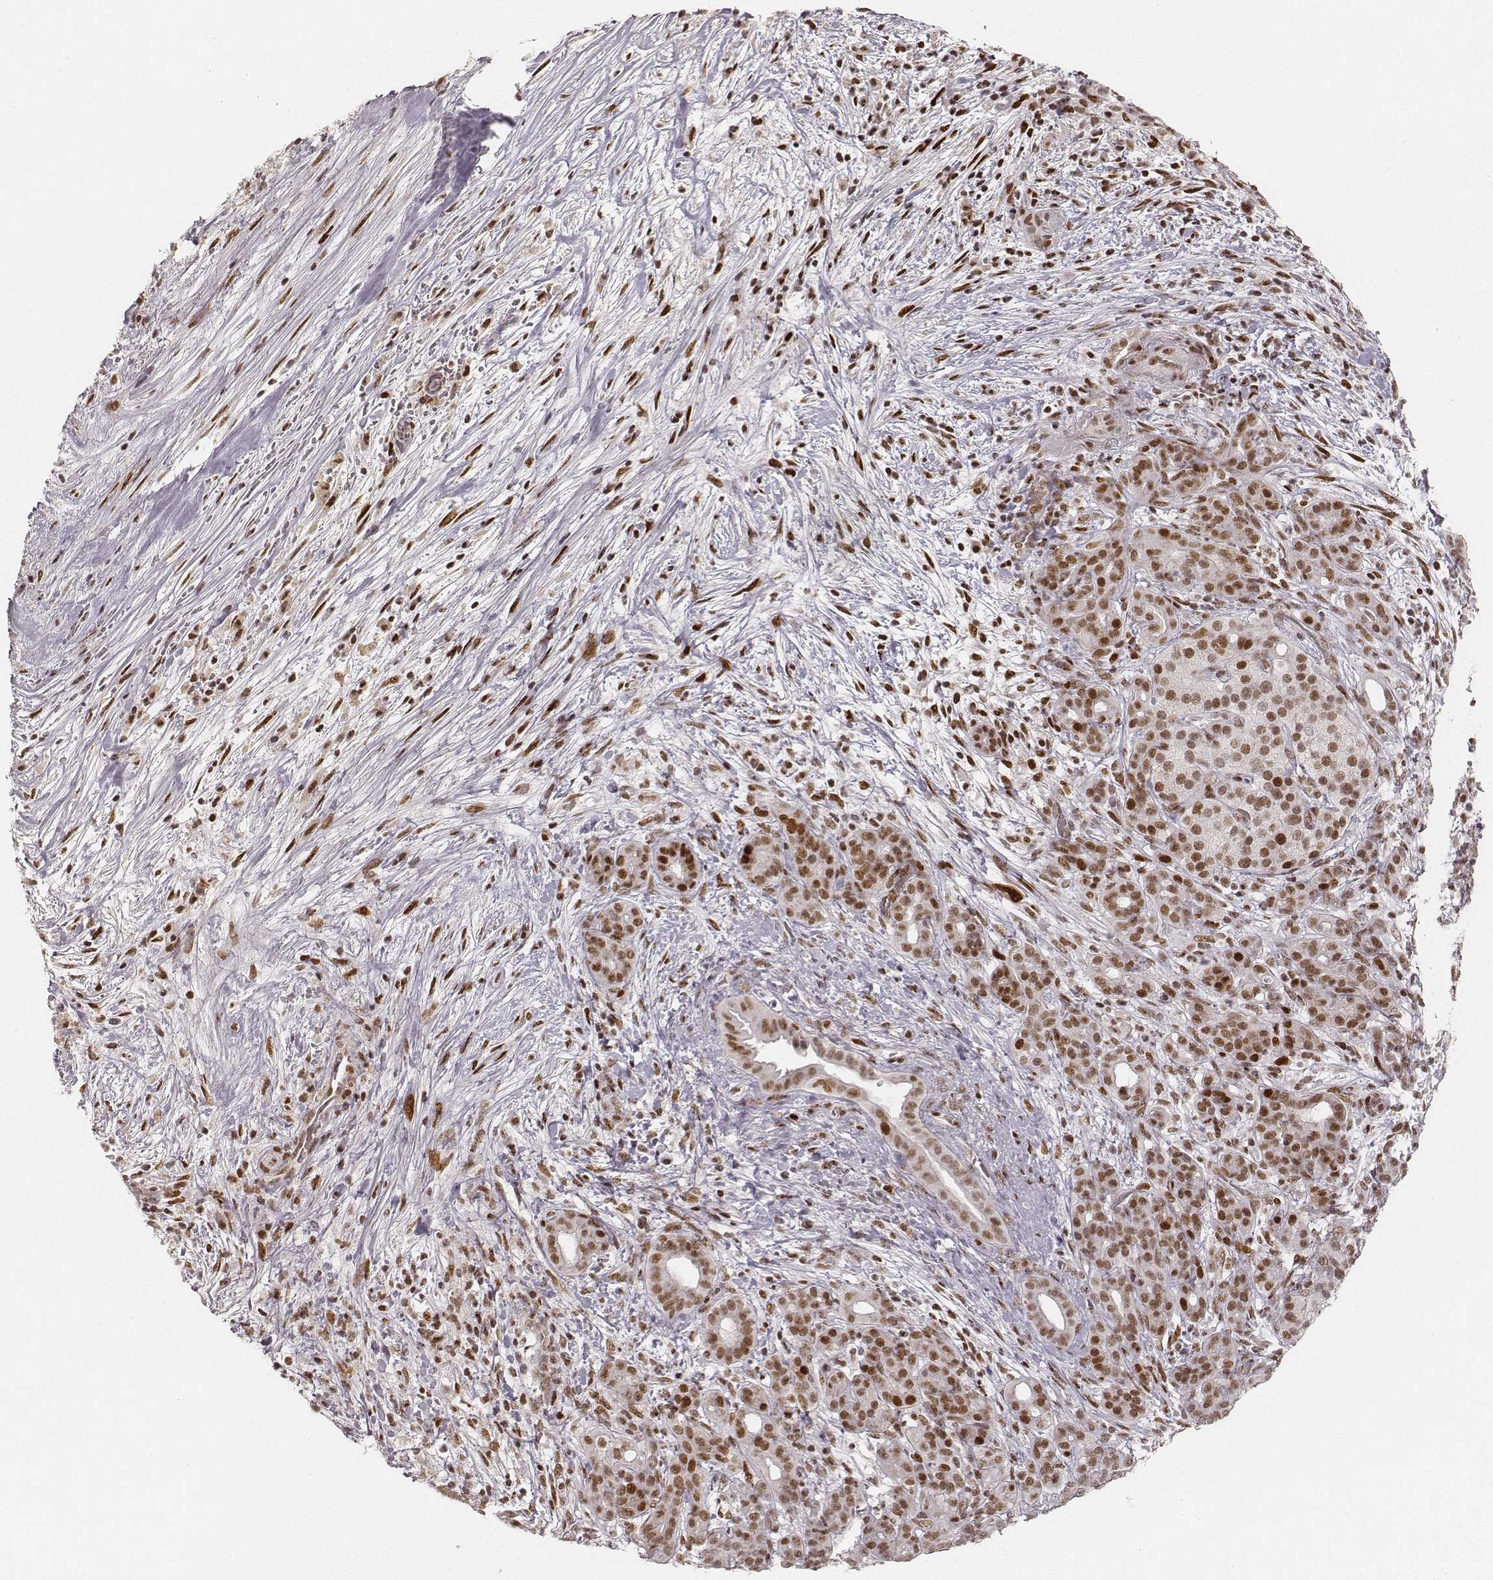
{"staining": {"intensity": "moderate", "quantity": ">75%", "location": "nuclear"}, "tissue": "pancreatic cancer", "cell_type": "Tumor cells", "image_type": "cancer", "snomed": [{"axis": "morphology", "description": "Adenocarcinoma, NOS"}, {"axis": "topography", "description": "Pancreas"}], "caption": "Brown immunohistochemical staining in pancreatic cancer exhibits moderate nuclear positivity in approximately >75% of tumor cells. The staining was performed using DAB (3,3'-diaminobenzidine) to visualize the protein expression in brown, while the nuclei were stained in blue with hematoxylin (Magnification: 20x).", "gene": "HNRNPC", "patient": {"sex": "male", "age": 44}}